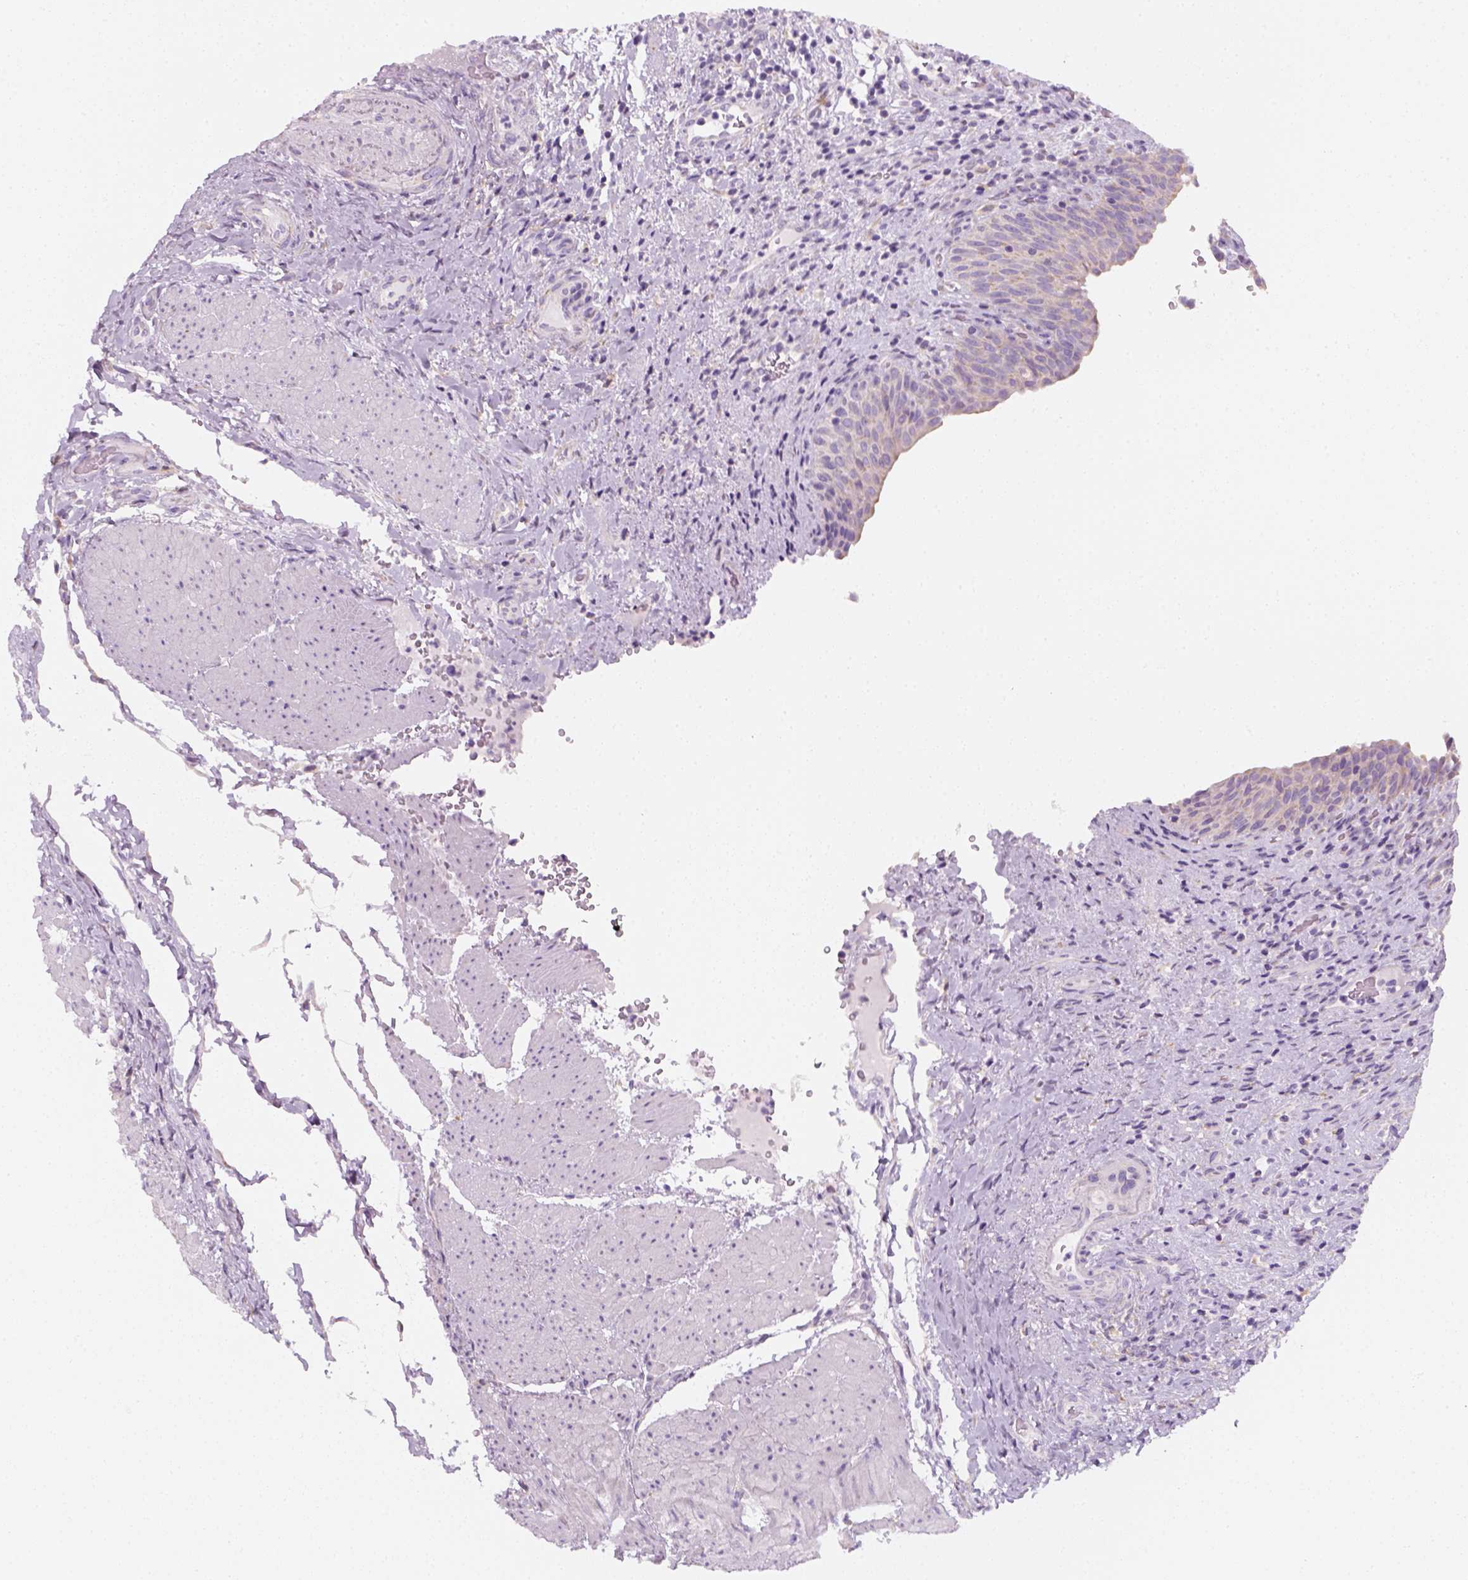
{"staining": {"intensity": "weak", "quantity": "25%-75%", "location": "cytoplasmic/membranous"}, "tissue": "urinary bladder", "cell_type": "Urothelial cells", "image_type": "normal", "snomed": [{"axis": "morphology", "description": "Normal tissue, NOS"}, {"axis": "topography", "description": "Urinary bladder"}], "caption": "Immunohistochemical staining of benign urinary bladder reveals low levels of weak cytoplasmic/membranous positivity in about 25%-75% of urothelial cells.", "gene": "AWAT2", "patient": {"sex": "male", "age": 66}}